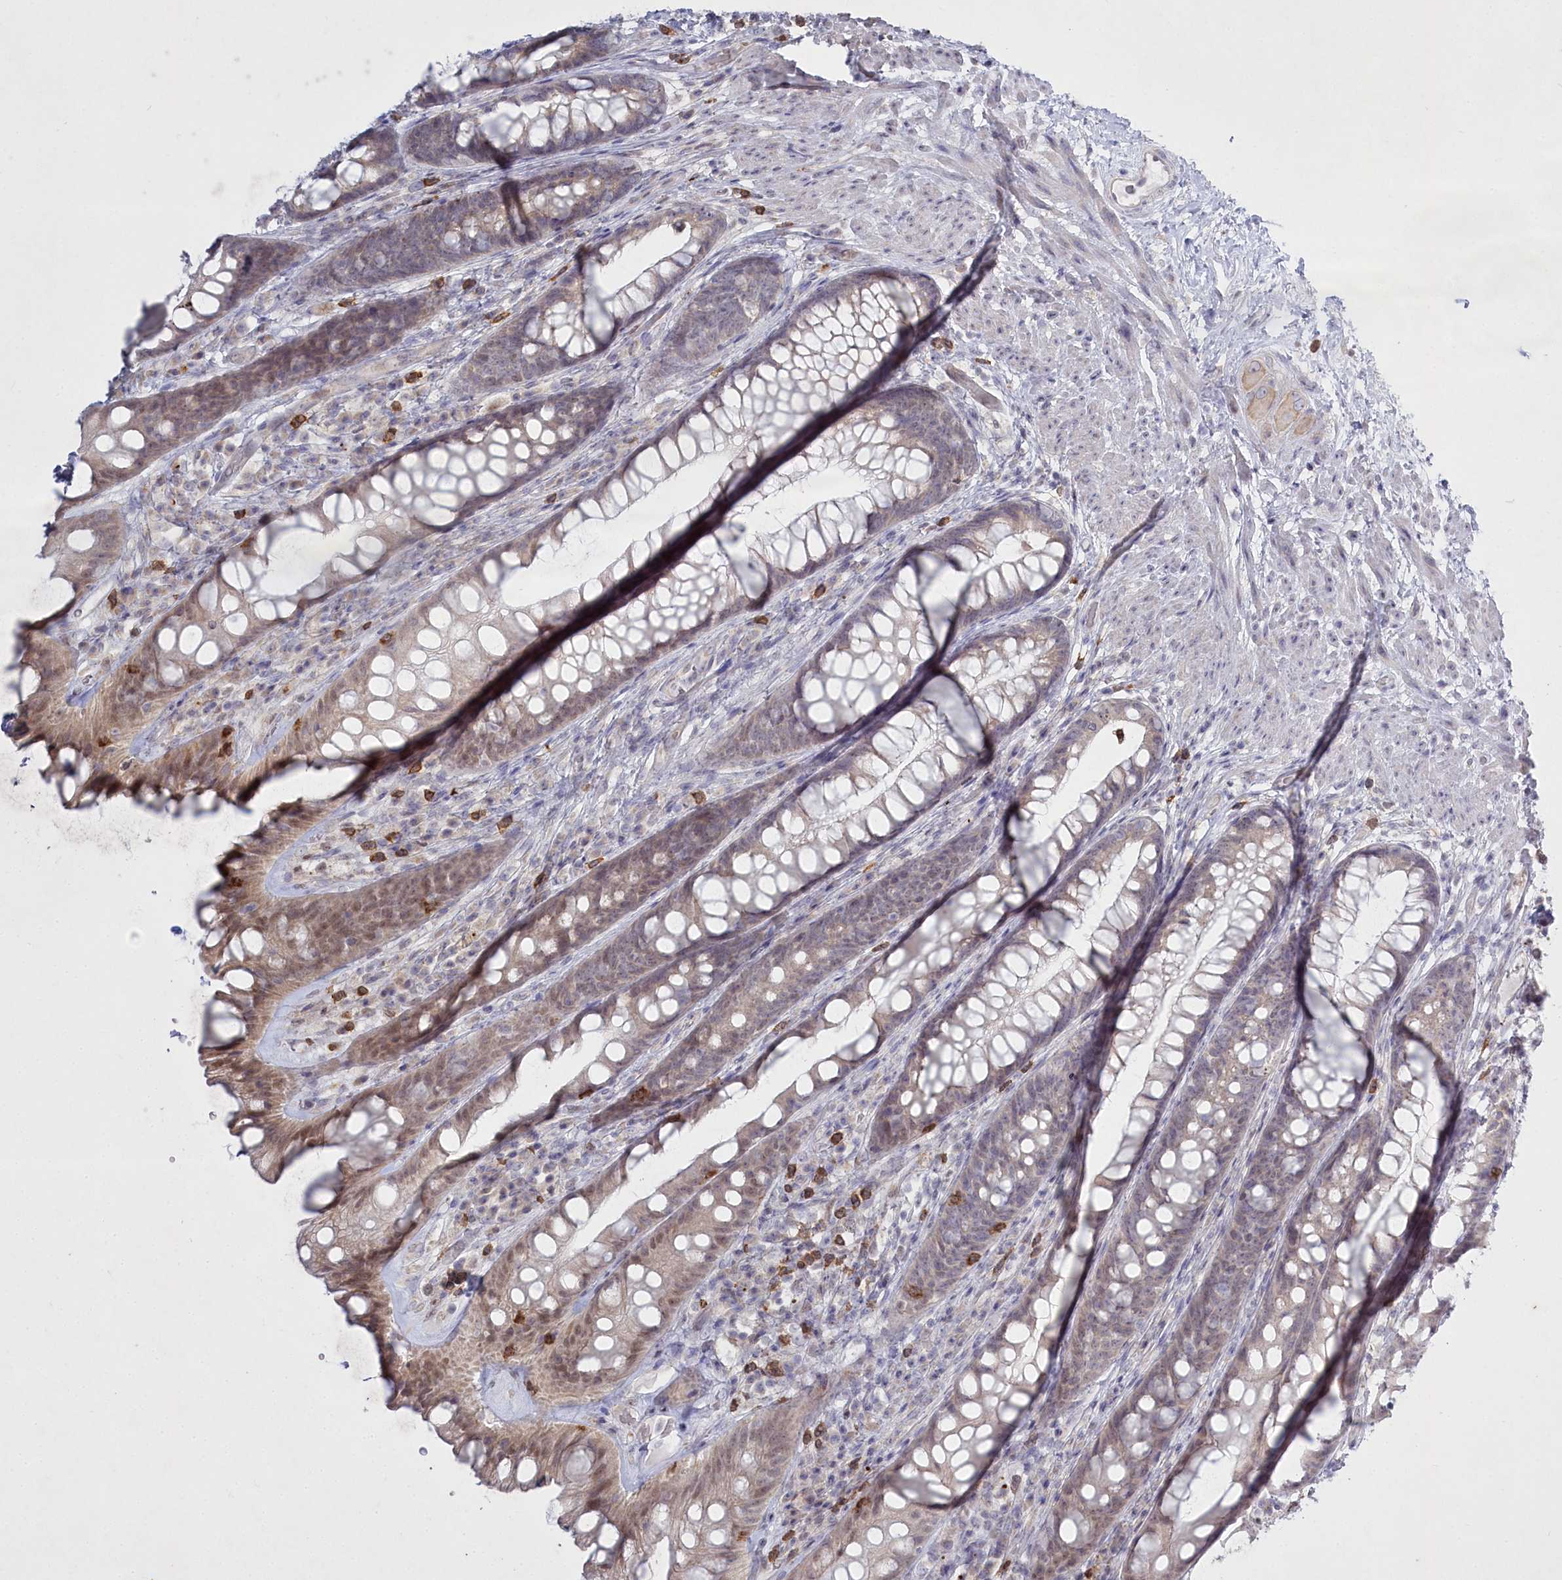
{"staining": {"intensity": "moderate", "quantity": "25%-75%", "location": "cytoplasmic/membranous,nuclear"}, "tissue": "rectum", "cell_type": "Glandular cells", "image_type": "normal", "snomed": [{"axis": "morphology", "description": "Normal tissue, NOS"}, {"axis": "topography", "description": "Rectum"}], "caption": "Rectum stained for a protein (brown) reveals moderate cytoplasmic/membranous,nuclear positive expression in about 25%-75% of glandular cells.", "gene": "ABITRAM", "patient": {"sex": "male", "age": 74}}